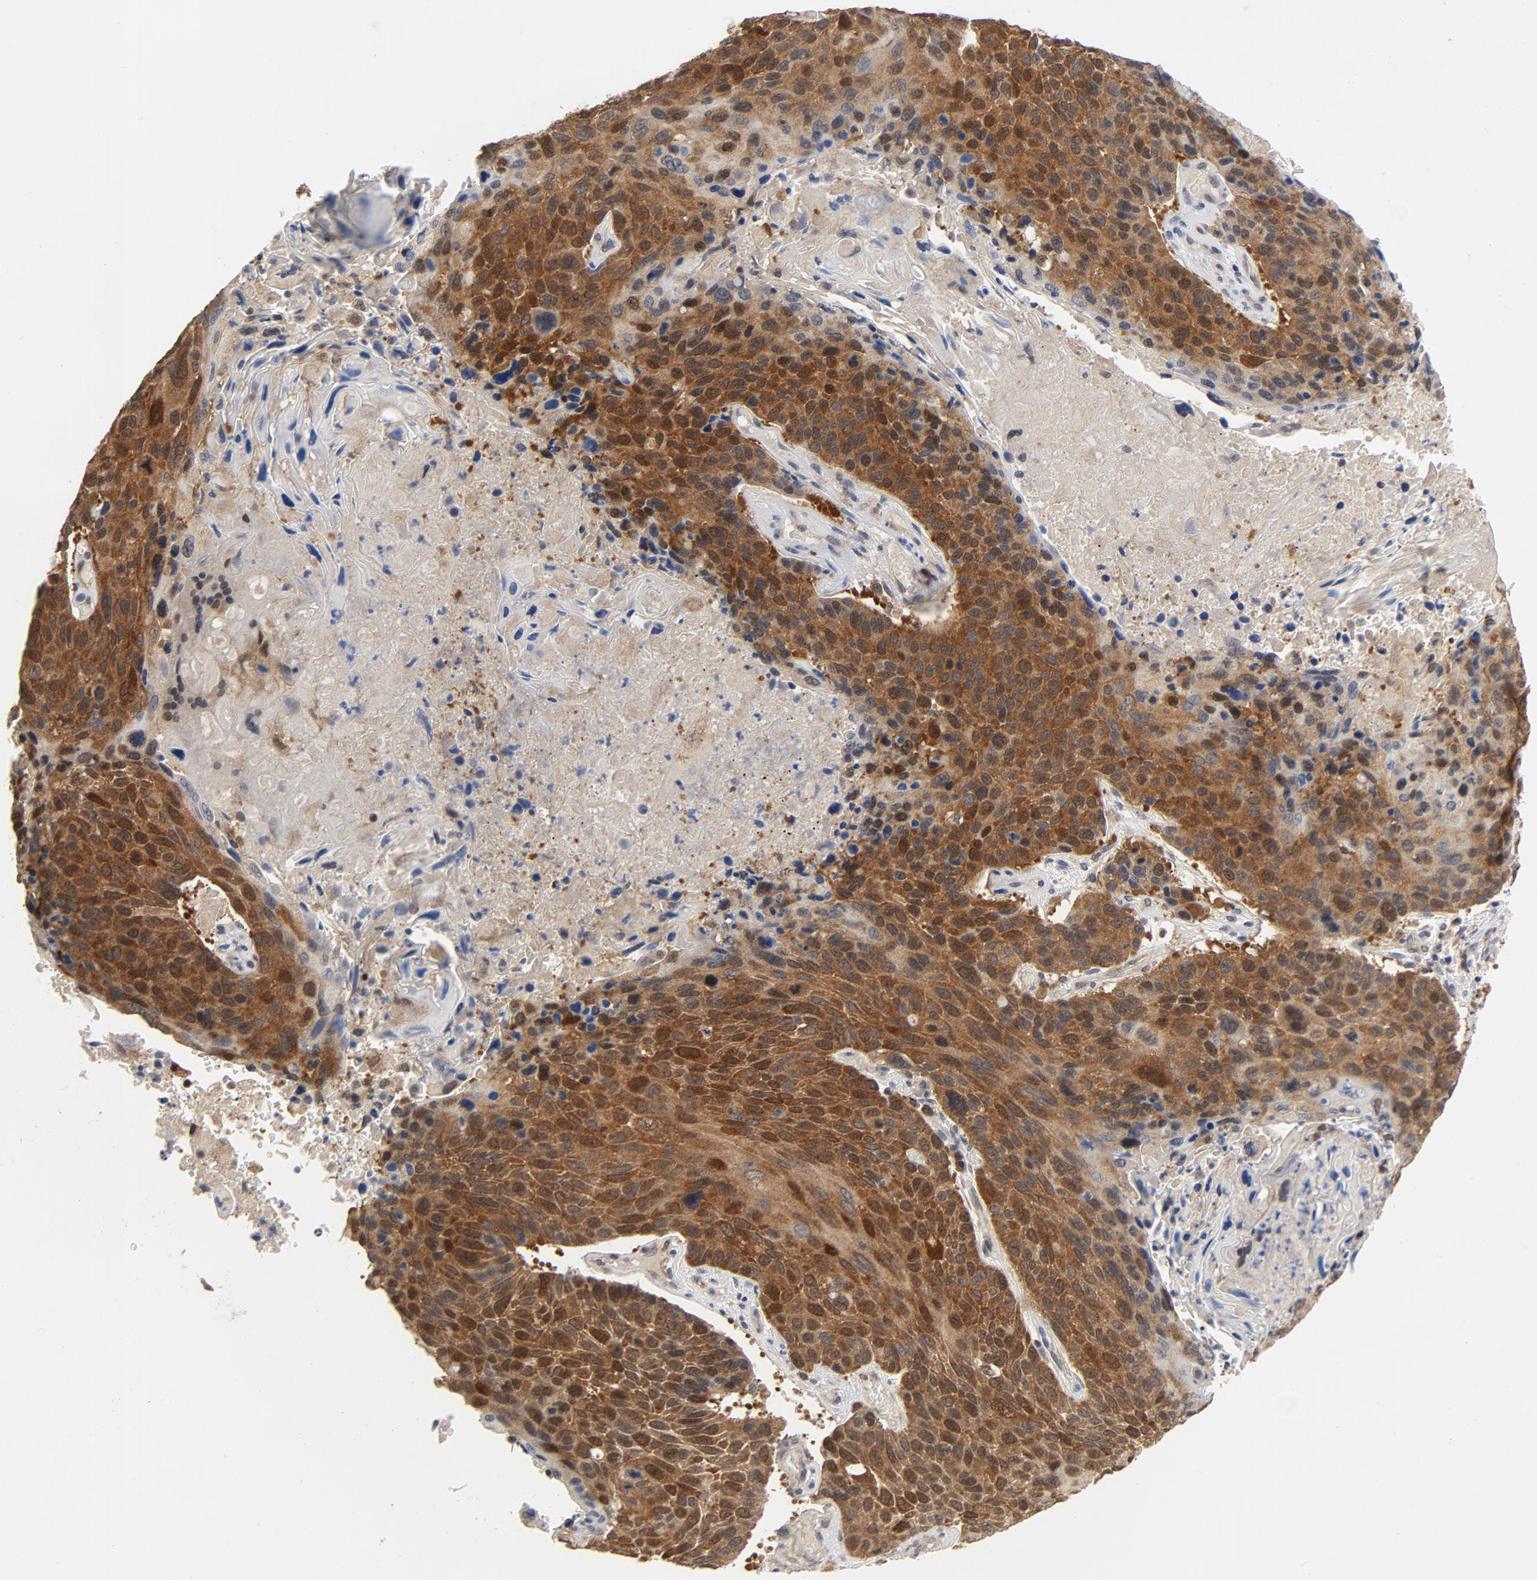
{"staining": {"intensity": "moderate", "quantity": ">75%", "location": "cytoplasmic/membranous,nuclear"}, "tissue": "lung cancer", "cell_type": "Tumor cells", "image_type": "cancer", "snomed": [{"axis": "morphology", "description": "Squamous cell carcinoma, NOS"}, {"axis": "topography", "description": "Lung"}], "caption": "Approximately >75% of tumor cells in human lung cancer (squamous cell carcinoma) display moderate cytoplasmic/membranous and nuclear protein positivity as visualized by brown immunohistochemical staining.", "gene": "PRDX1", "patient": {"sex": "male", "age": 68}}